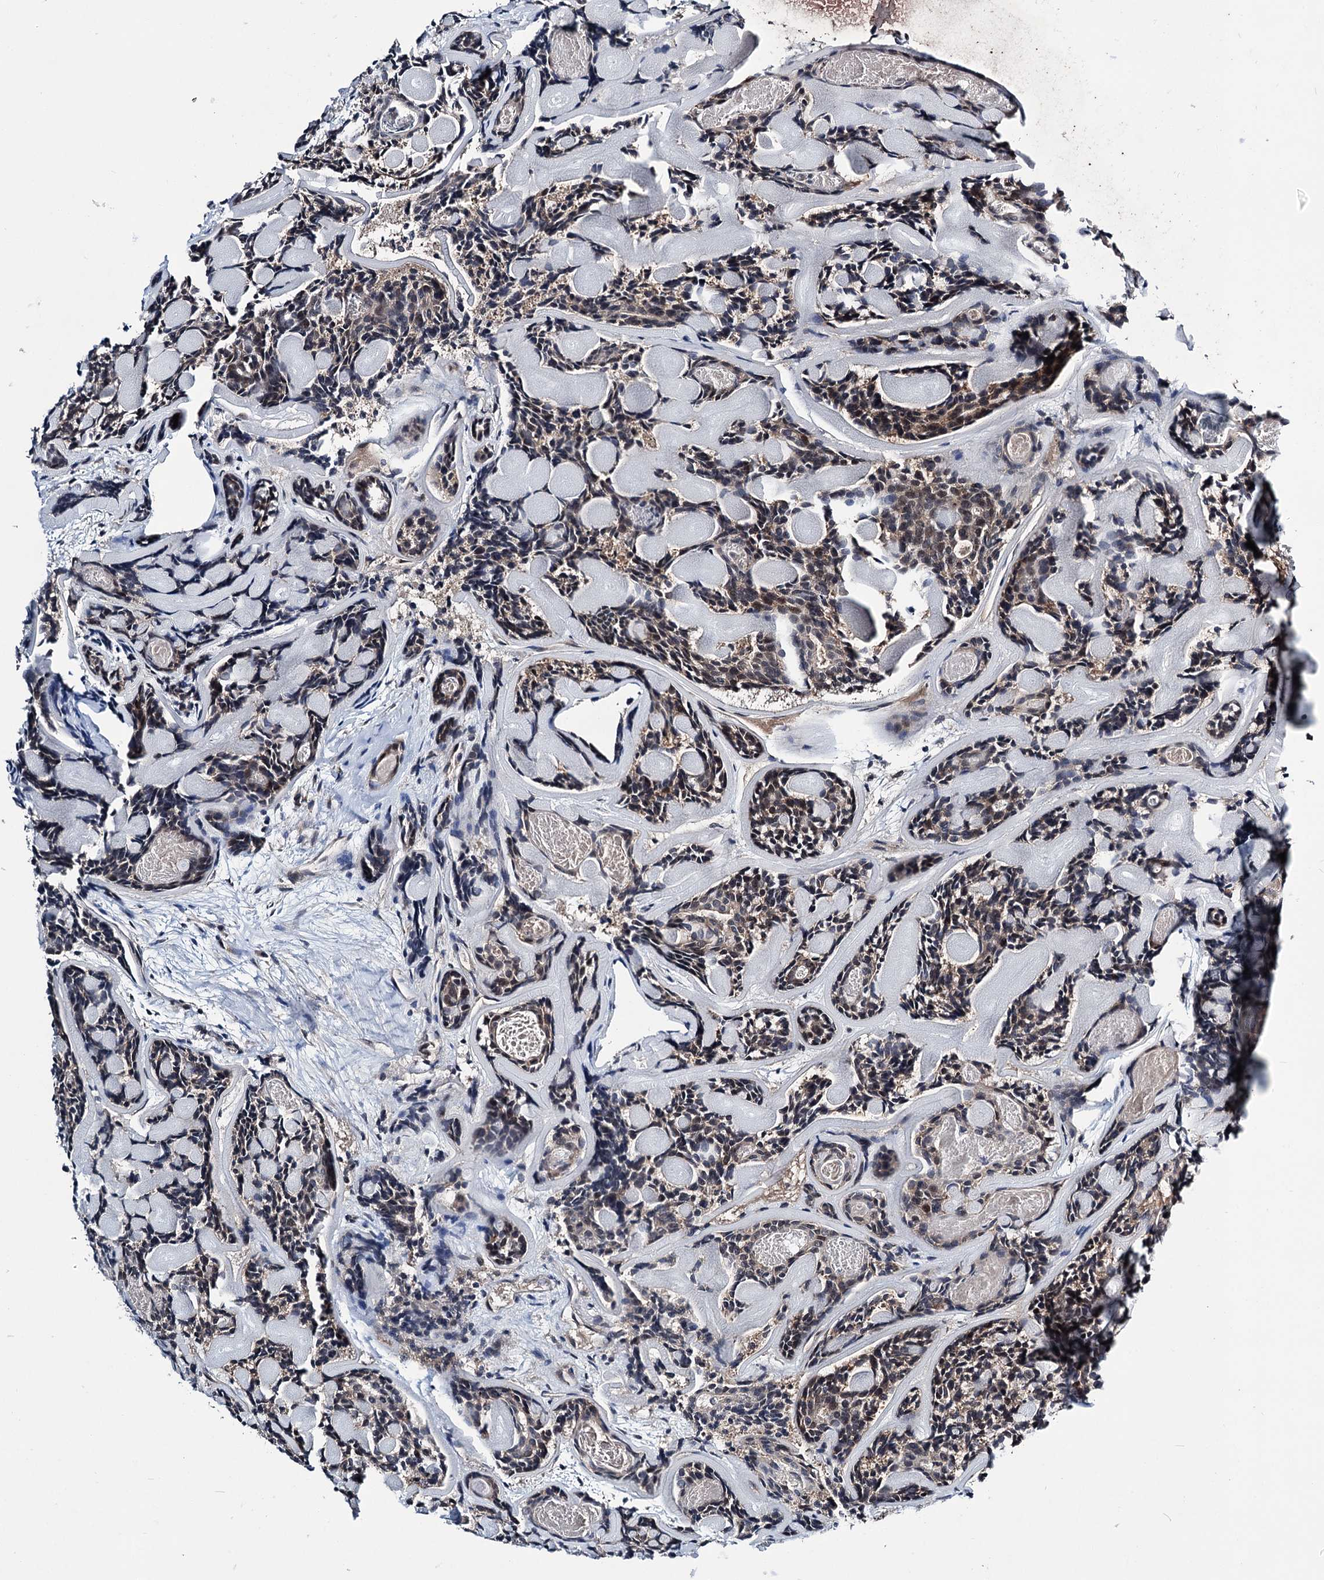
{"staining": {"intensity": "weak", "quantity": "25%-75%", "location": "cytoplasmic/membranous"}, "tissue": "head and neck cancer", "cell_type": "Tumor cells", "image_type": "cancer", "snomed": [{"axis": "morphology", "description": "Adenocarcinoma, NOS"}, {"axis": "topography", "description": "Salivary gland"}, {"axis": "topography", "description": "Head-Neck"}], "caption": "This micrograph exhibits immunohistochemistry staining of human head and neck adenocarcinoma, with low weak cytoplasmic/membranous expression in approximately 25%-75% of tumor cells.", "gene": "DCUN1D4", "patient": {"sex": "female", "age": 63}}